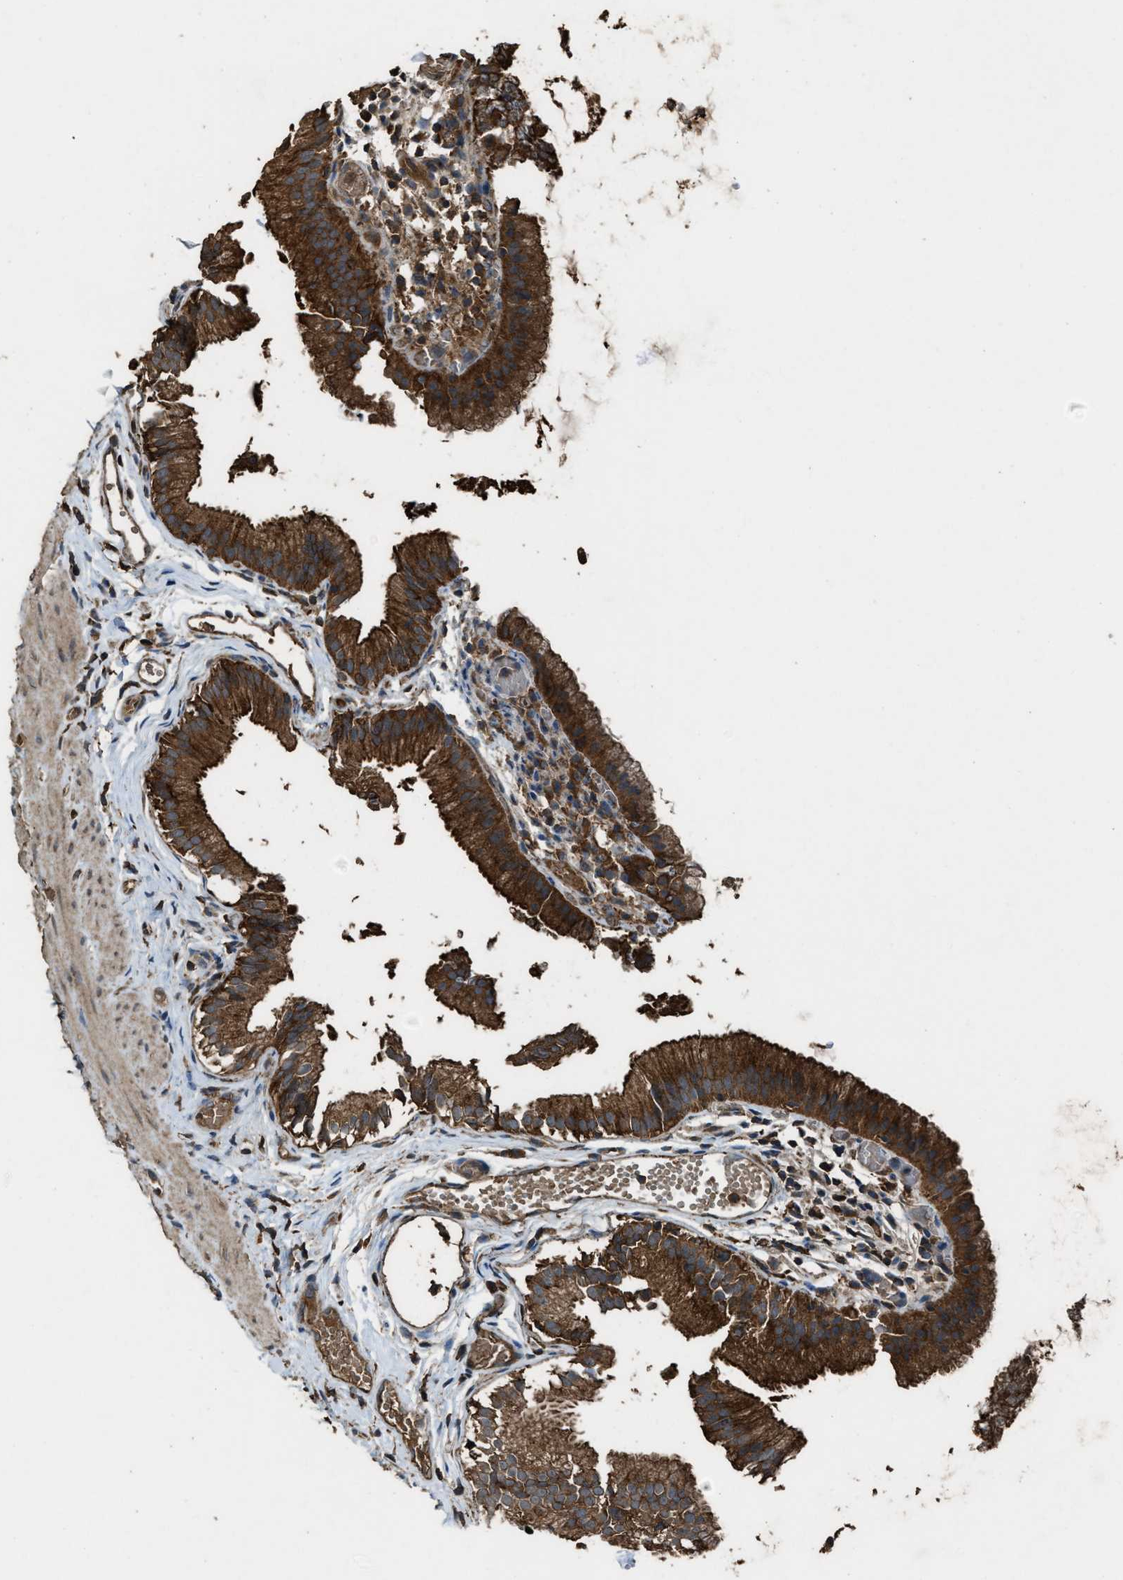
{"staining": {"intensity": "strong", "quantity": ">75%", "location": "cytoplasmic/membranous"}, "tissue": "gallbladder", "cell_type": "Glandular cells", "image_type": "normal", "snomed": [{"axis": "morphology", "description": "Normal tissue, NOS"}, {"axis": "topography", "description": "Gallbladder"}], "caption": "High-power microscopy captured an immunohistochemistry (IHC) image of normal gallbladder, revealing strong cytoplasmic/membranous positivity in approximately >75% of glandular cells. The staining is performed using DAB (3,3'-diaminobenzidine) brown chromogen to label protein expression. The nuclei are counter-stained blue using hematoxylin.", "gene": "MAP3K8", "patient": {"sex": "female", "age": 26}}